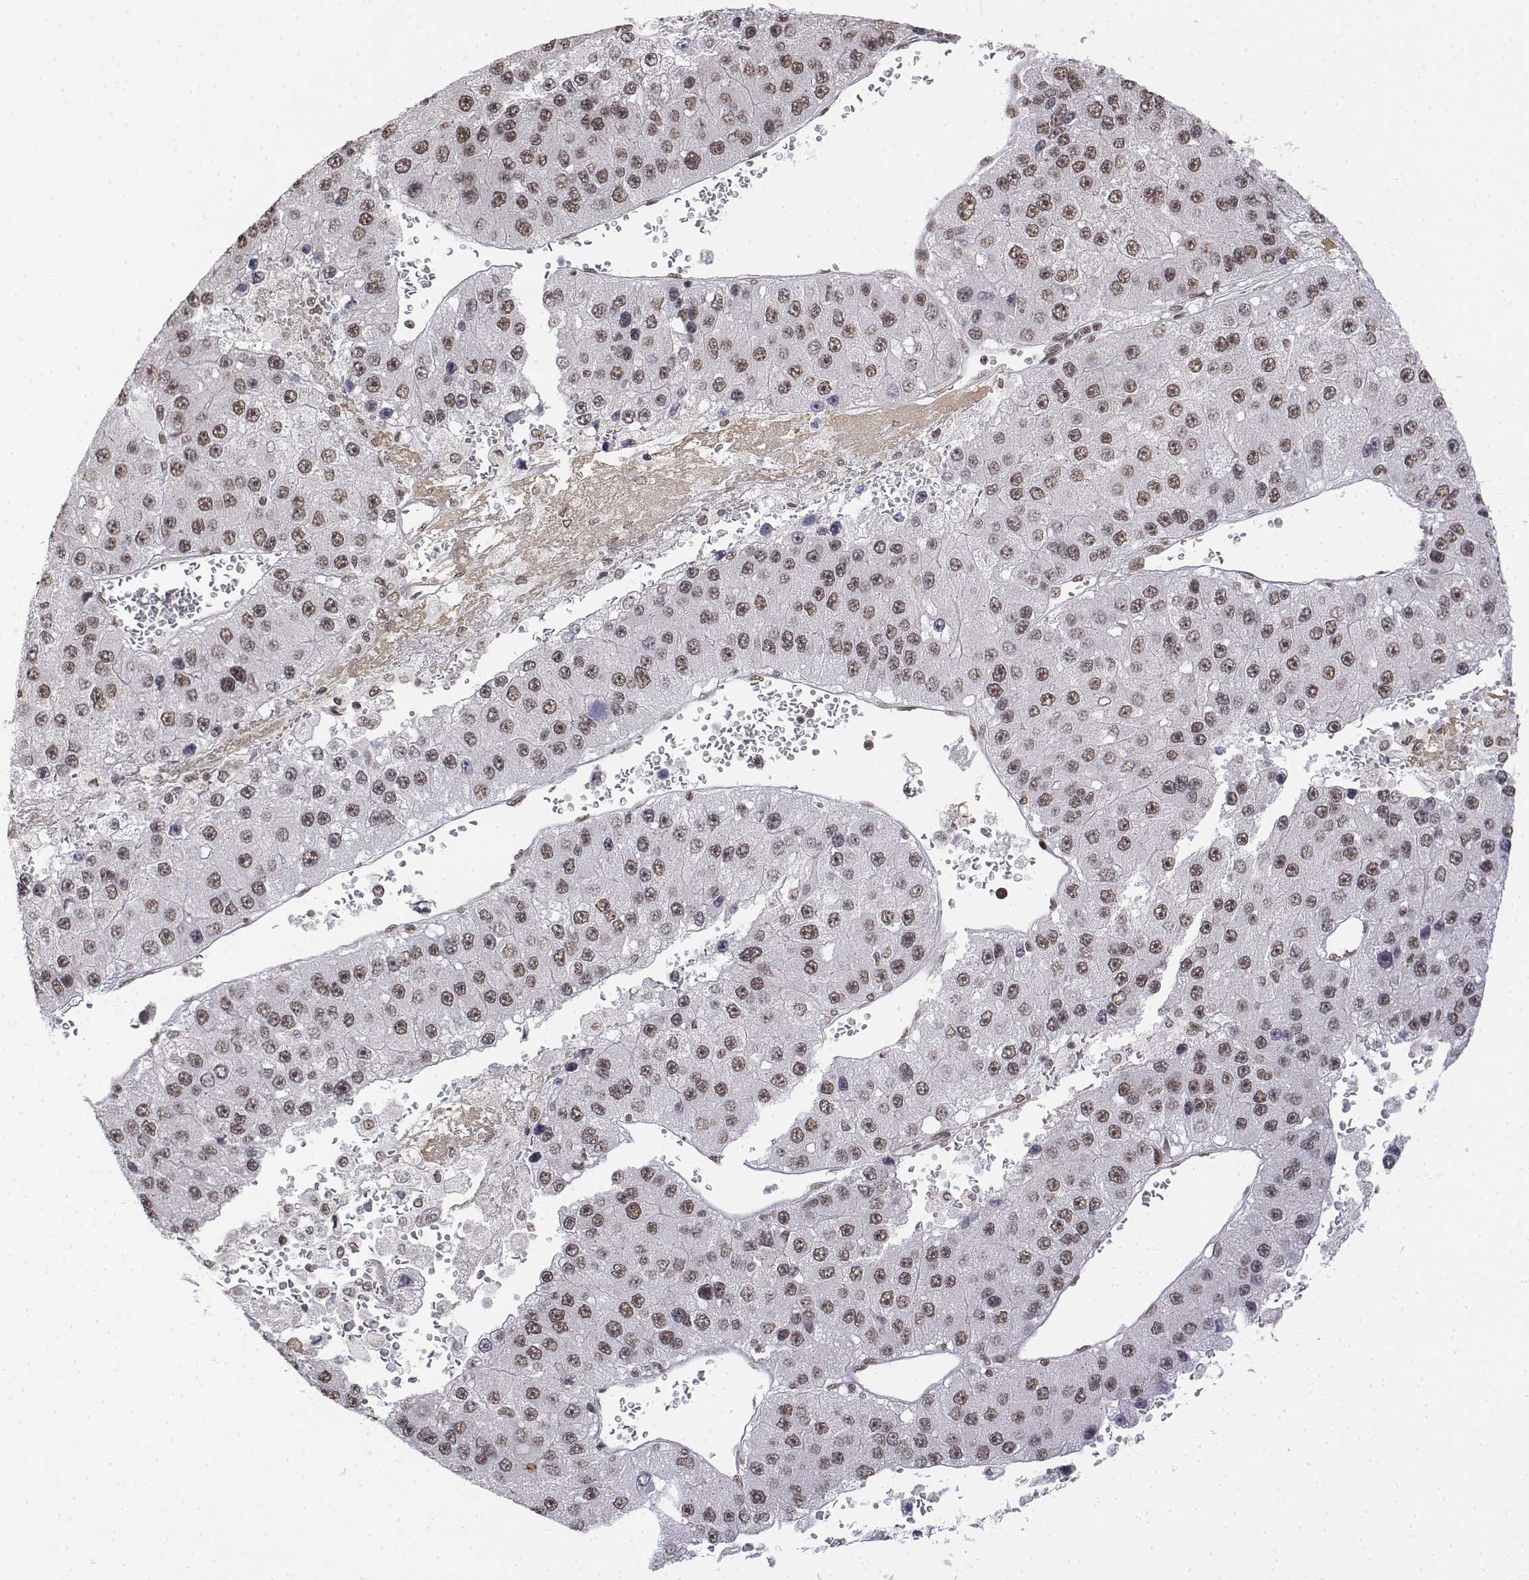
{"staining": {"intensity": "moderate", "quantity": ">75%", "location": "nuclear"}, "tissue": "liver cancer", "cell_type": "Tumor cells", "image_type": "cancer", "snomed": [{"axis": "morphology", "description": "Carcinoma, Hepatocellular, NOS"}, {"axis": "topography", "description": "Liver"}], "caption": "Immunohistochemistry image of human liver hepatocellular carcinoma stained for a protein (brown), which shows medium levels of moderate nuclear expression in approximately >75% of tumor cells.", "gene": "SETD1A", "patient": {"sex": "female", "age": 73}}